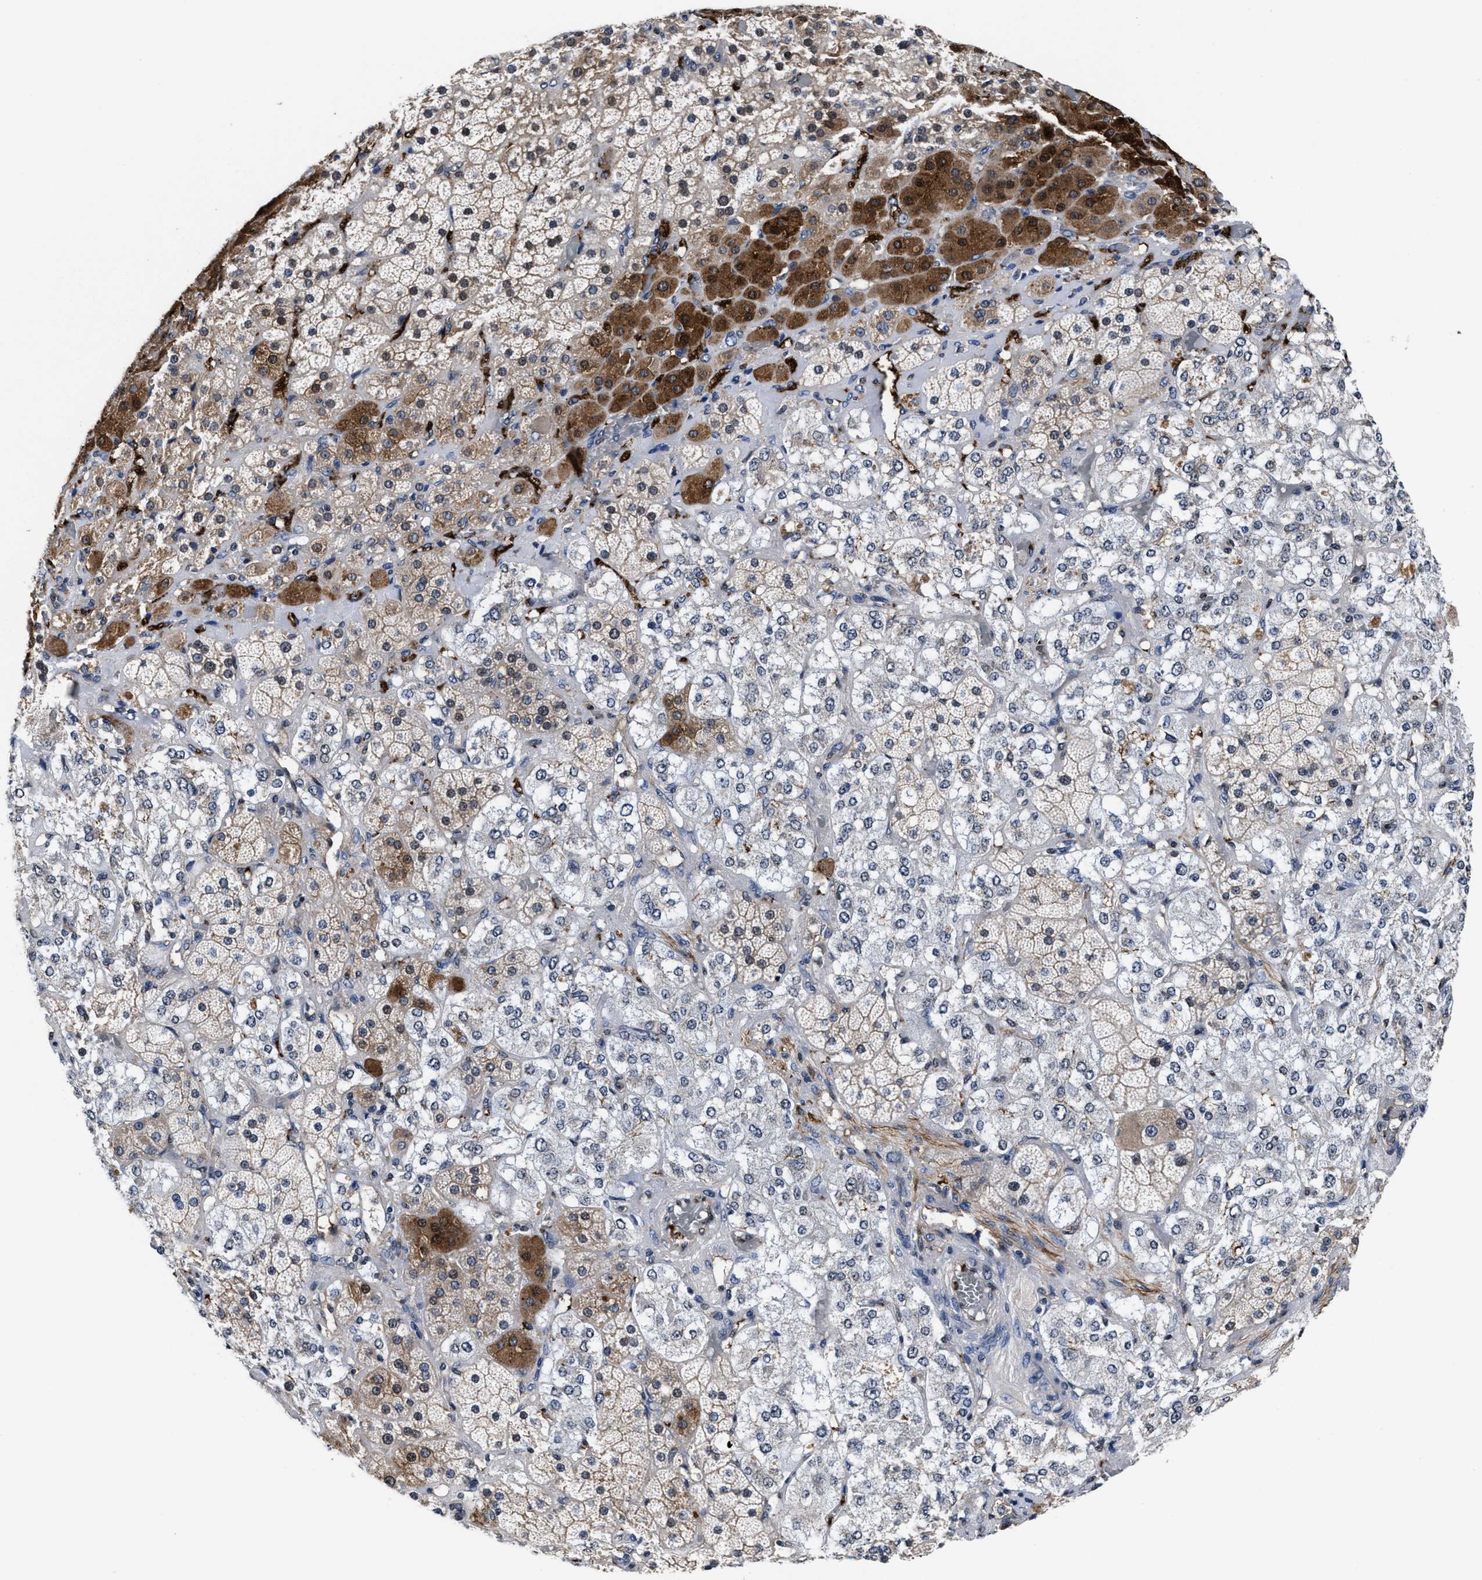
{"staining": {"intensity": "moderate", "quantity": "25%-75%", "location": "cytoplasmic/membranous"}, "tissue": "adrenal gland", "cell_type": "Glandular cells", "image_type": "normal", "snomed": [{"axis": "morphology", "description": "Normal tissue, NOS"}, {"axis": "topography", "description": "Adrenal gland"}], "caption": "Immunohistochemistry (IHC) of normal adrenal gland shows medium levels of moderate cytoplasmic/membranous expression in about 25%-75% of glandular cells. (DAB IHC, brown staining for protein, blue staining for nuclei).", "gene": "ACLY", "patient": {"sex": "male", "age": 57}}